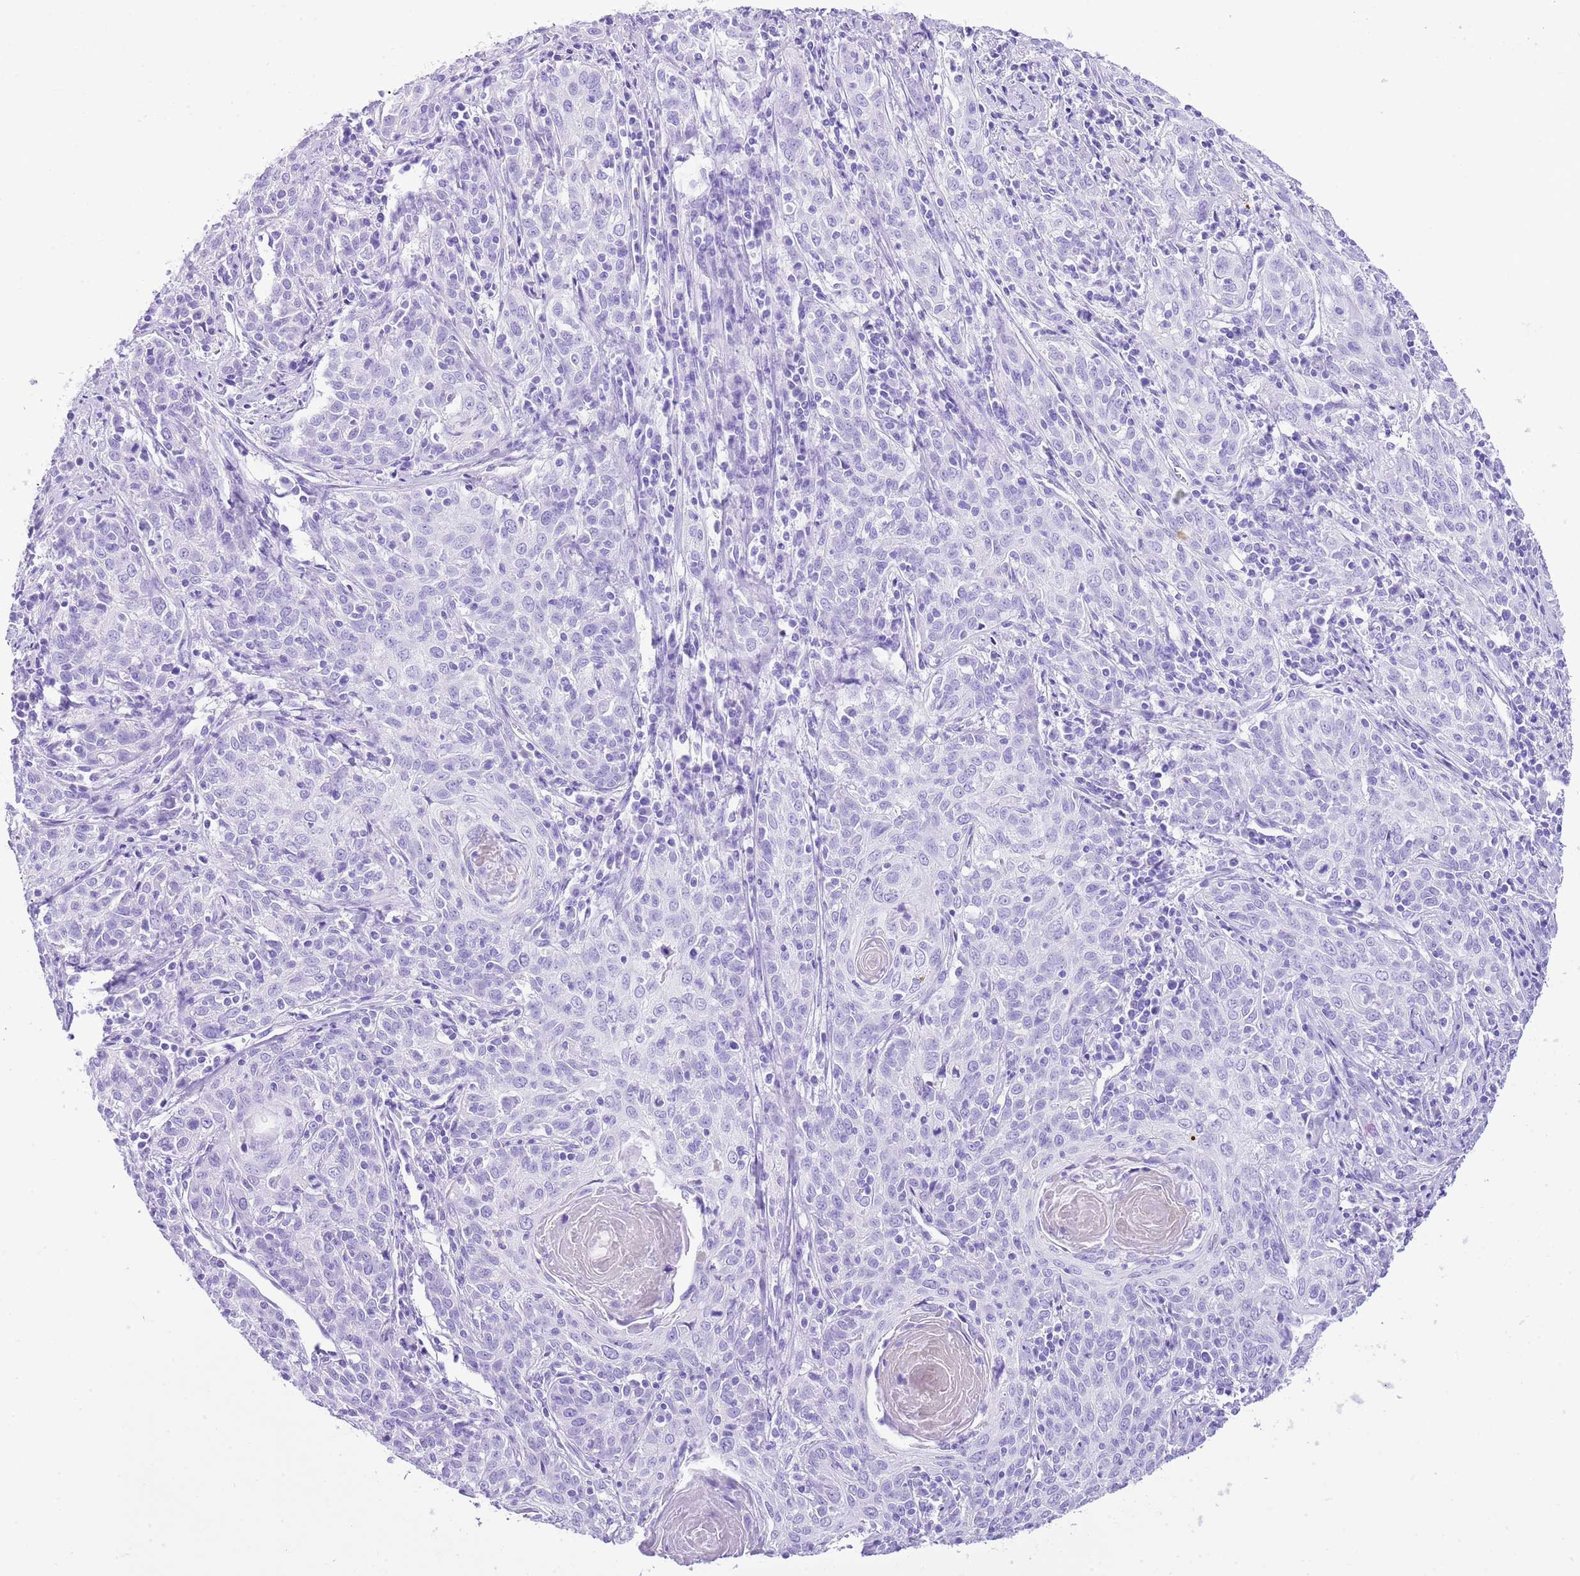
{"staining": {"intensity": "negative", "quantity": "none", "location": "none"}, "tissue": "cervical cancer", "cell_type": "Tumor cells", "image_type": "cancer", "snomed": [{"axis": "morphology", "description": "Squamous cell carcinoma, NOS"}, {"axis": "topography", "description": "Cervix"}], "caption": "Immunohistochemistry (IHC) of human squamous cell carcinoma (cervical) displays no expression in tumor cells. The staining was performed using DAB (3,3'-diaminobenzidine) to visualize the protein expression in brown, while the nuclei were stained in blue with hematoxylin (Magnification: 20x).", "gene": "KCNC1", "patient": {"sex": "female", "age": 57}}